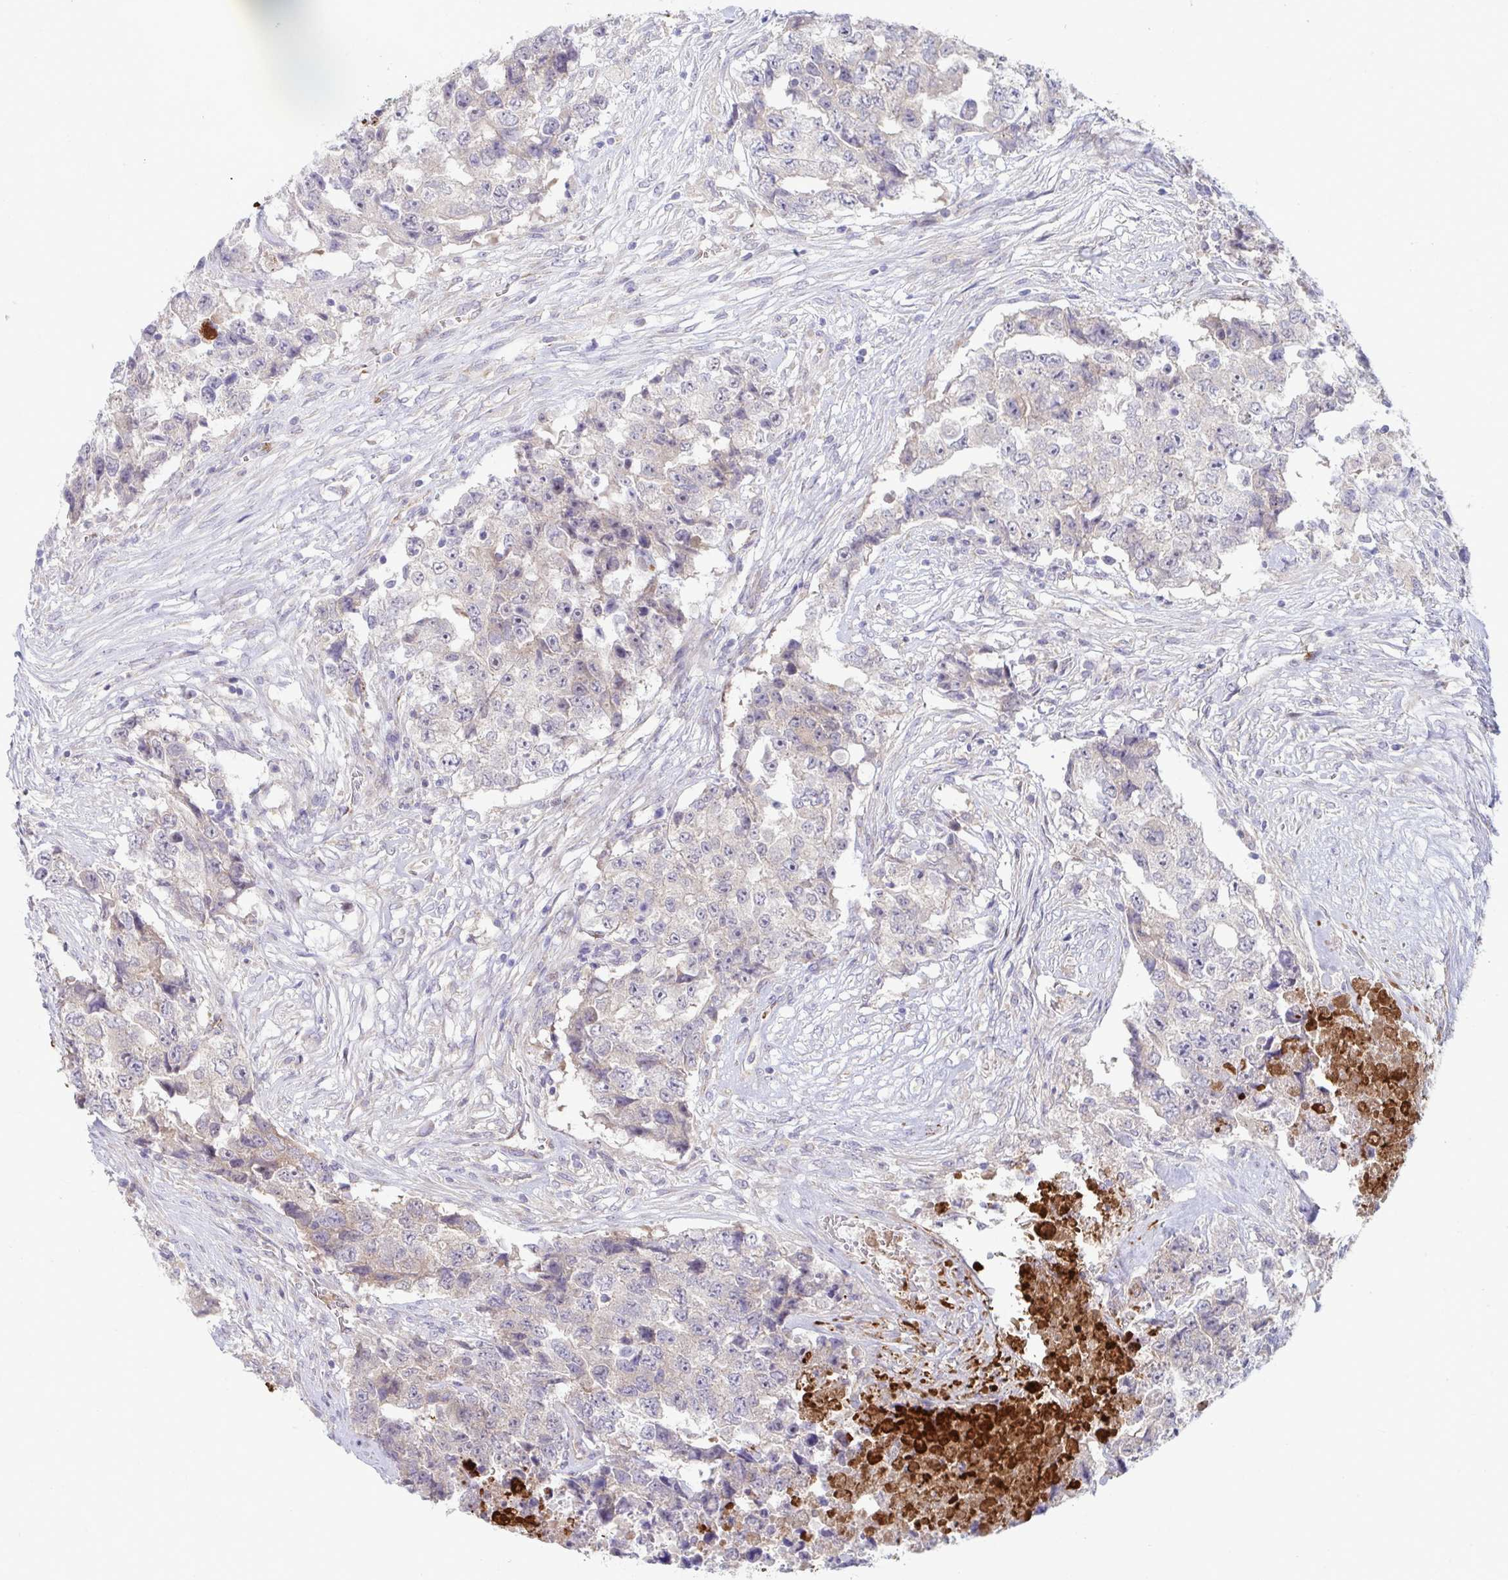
{"staining": {"intensity": "negative", "quantity": "none", "location": "none"}, "tissue": "testis cancer", "cell_type": "Tumor cells", "image_type": "cancer", "snomed": [{"axis": "morphology", "description": "Carcinoma, Embryonal, NOS"}, {"axis": "topography", "description": "Testis"}], "caption": "Tumor cells show no significant staining in embryonal carcinoma (testis). (DAB (3,3'-diaminobenzidine) immunohistochemistry (IHC) visualized using brightfield microscopy, high magnification).", "gene": "IL37", "patient": {"sex": "male", "age": 24}}